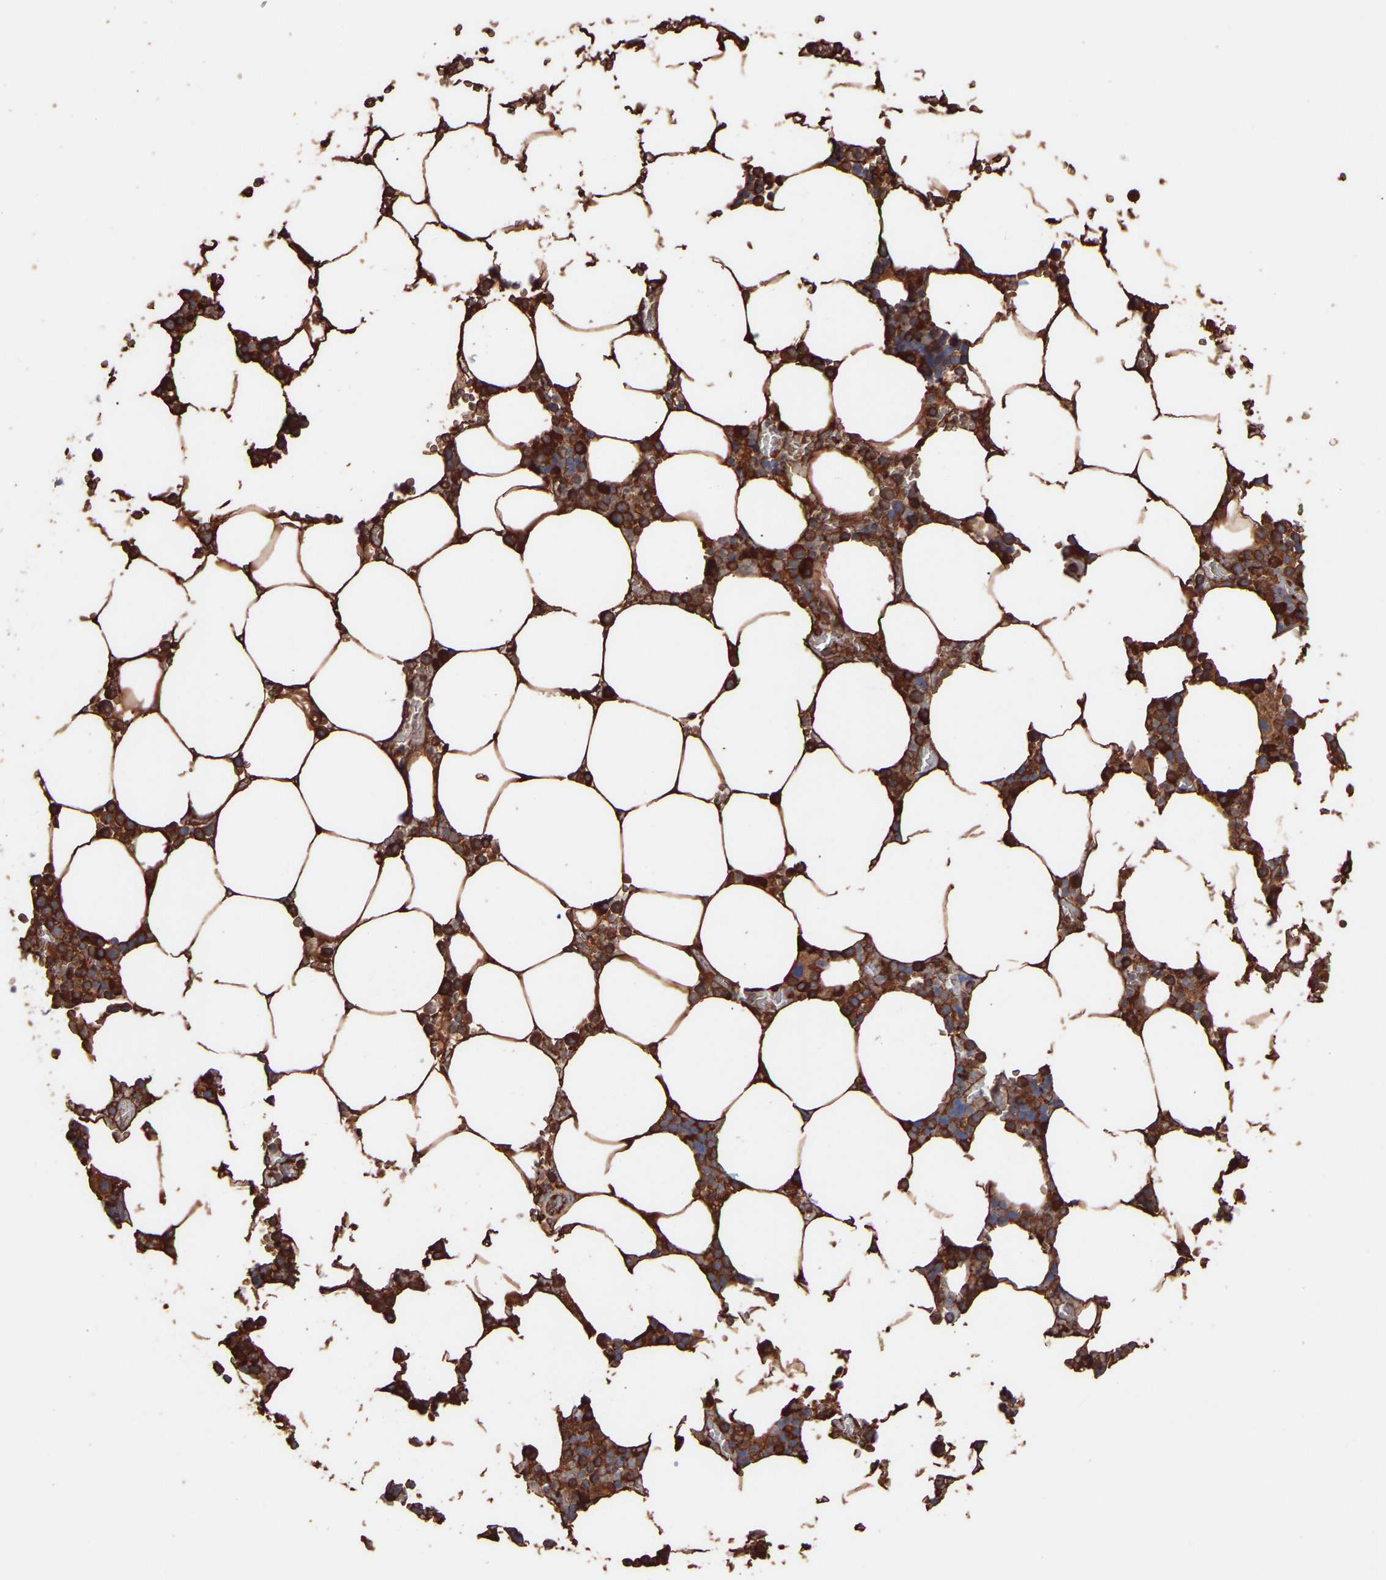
{"staining": {"intensity": "strong", "quantity": "25%-75%", "location": "cytoplasmic/membranous"}, "tissue": "bone marrow", "cell_type": "Hematopoietic cells", "image_type": "normal", "snomed": [{"axis": "morphology", "description": "Normal tissue, NOS"}, {"axis": "topography", "description": "Bone marrow"}], "caption": "Immunohistochemistry of normal human bone marrow reveals high levels of strong cytoplasmic/membranous positivity in approximately 25%-75% of hematopoietic cells. The protein is shown in brown color, while the nuclei are stained blue.", "gene": "TMEM268", "patient": {"sex": "male", "age": 70}}